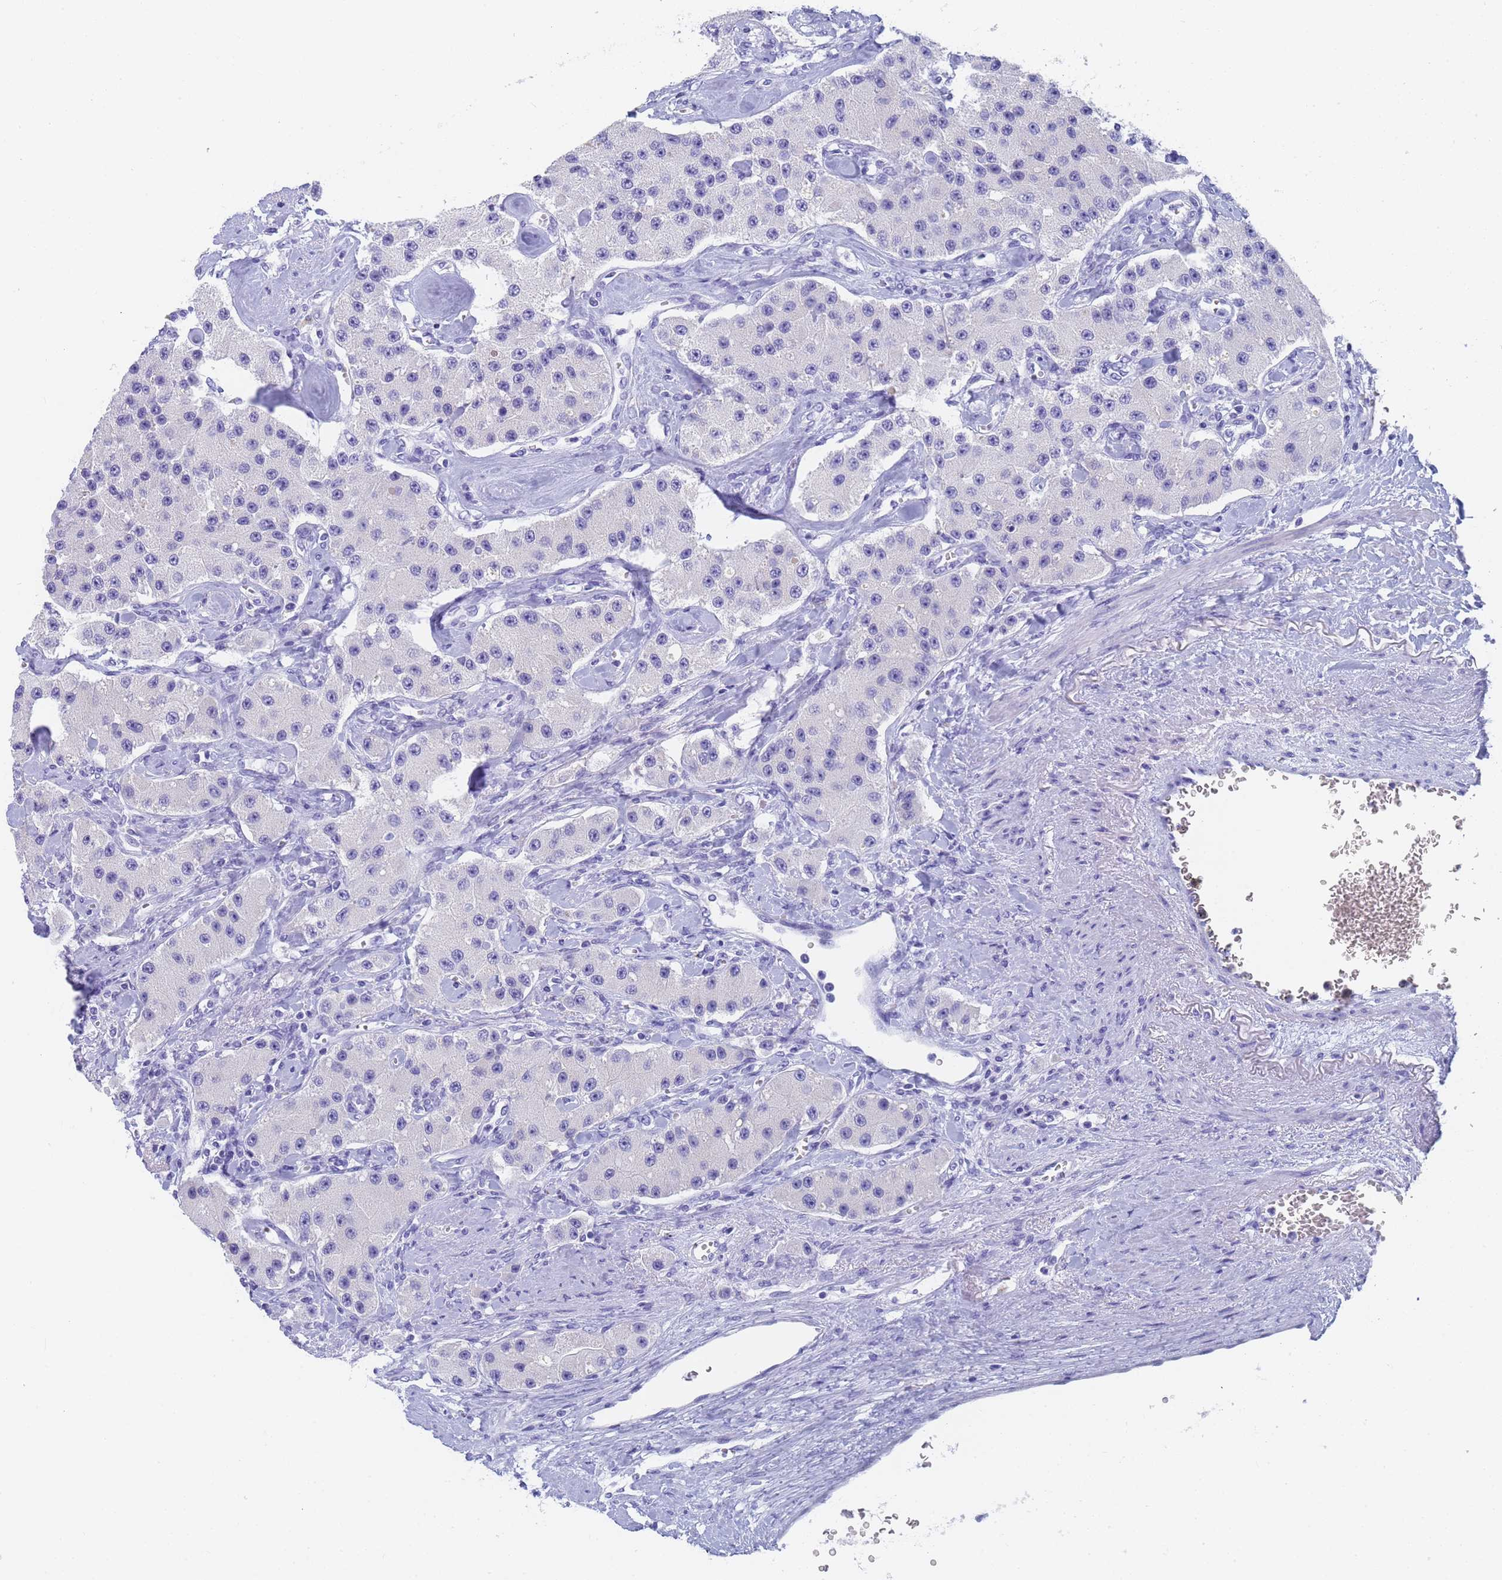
{"staining": {"intensity": "negative", "quantity": "none", "location": "none"}, "tissue": "carcinoid", "cell_type": "Tumor cells", "image_type": "cancer", "snomed": [{"axis": "morphology", "description": "Carcinoid, malignant, NOS"}, {"axis": "topography", "description": "Pancreas"}], "caption": "Histopathology image shows no protein staining in tumor cells of malignant carcinoid tissue.", "gene": "STATH", "patient": {"sex": "male", "age": 41}}